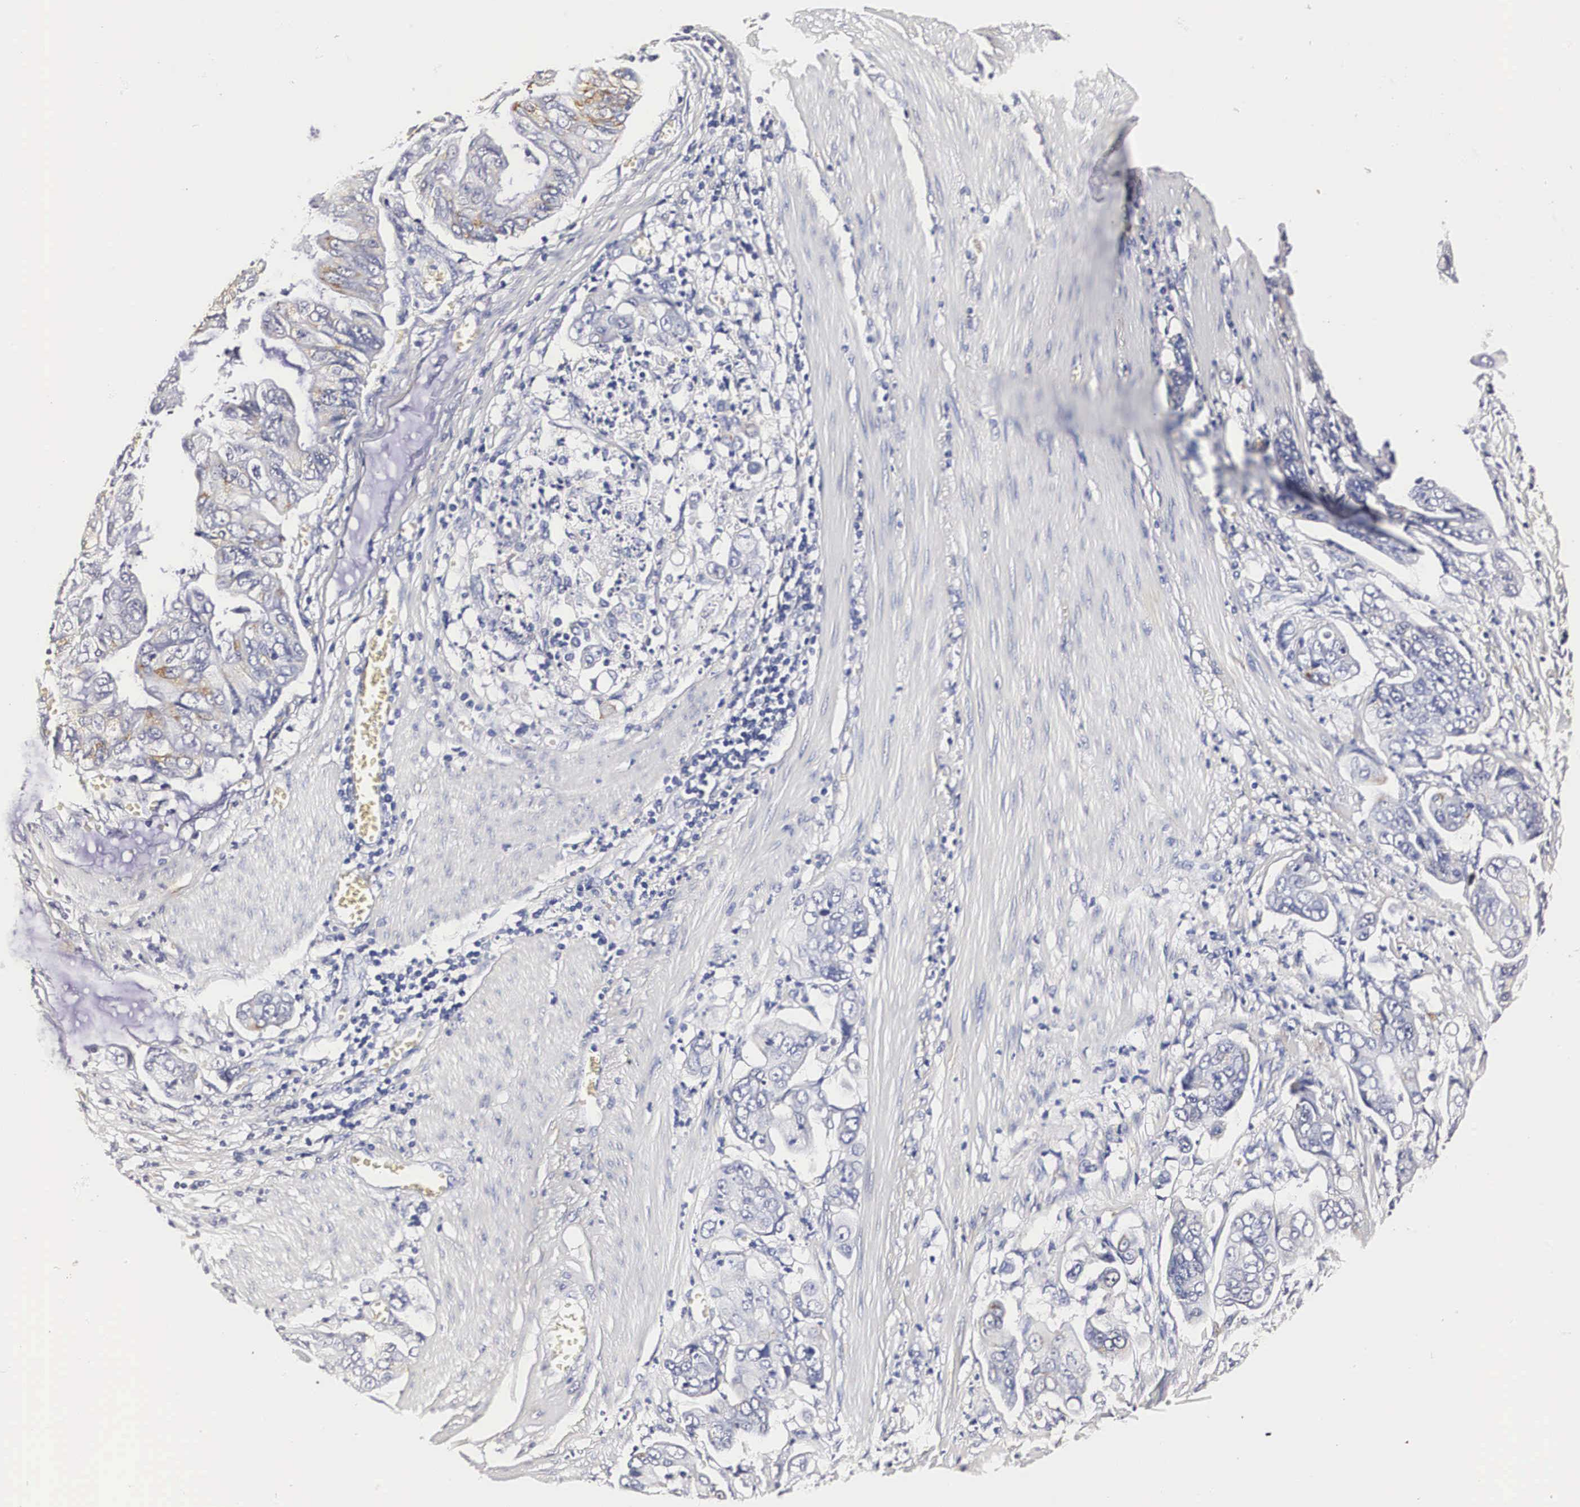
{"staining": {"intensity": "moderate", "quantity": "25%-75%", "location": "cytoplasmic/membranous"}, "tissue": "stomach cancer", "cell_type": "Tumor cells", "image_type": "cancer", "snomed": [{"axis": "morphology", "description": "Adenocarcinoma, NOS"}, {"axis": "topography", "description": "Stomach, upper"}], "caption": "DAB (3,3'-diaminobenzidine) immunohistochemical staining of human stomach cancer shows moderate cytoplasmic/membranous protein expression in approximately 25%-75% of tumor cells.", "gene": "CKAP4", "patient": {"sex": "male", "age": 80}}